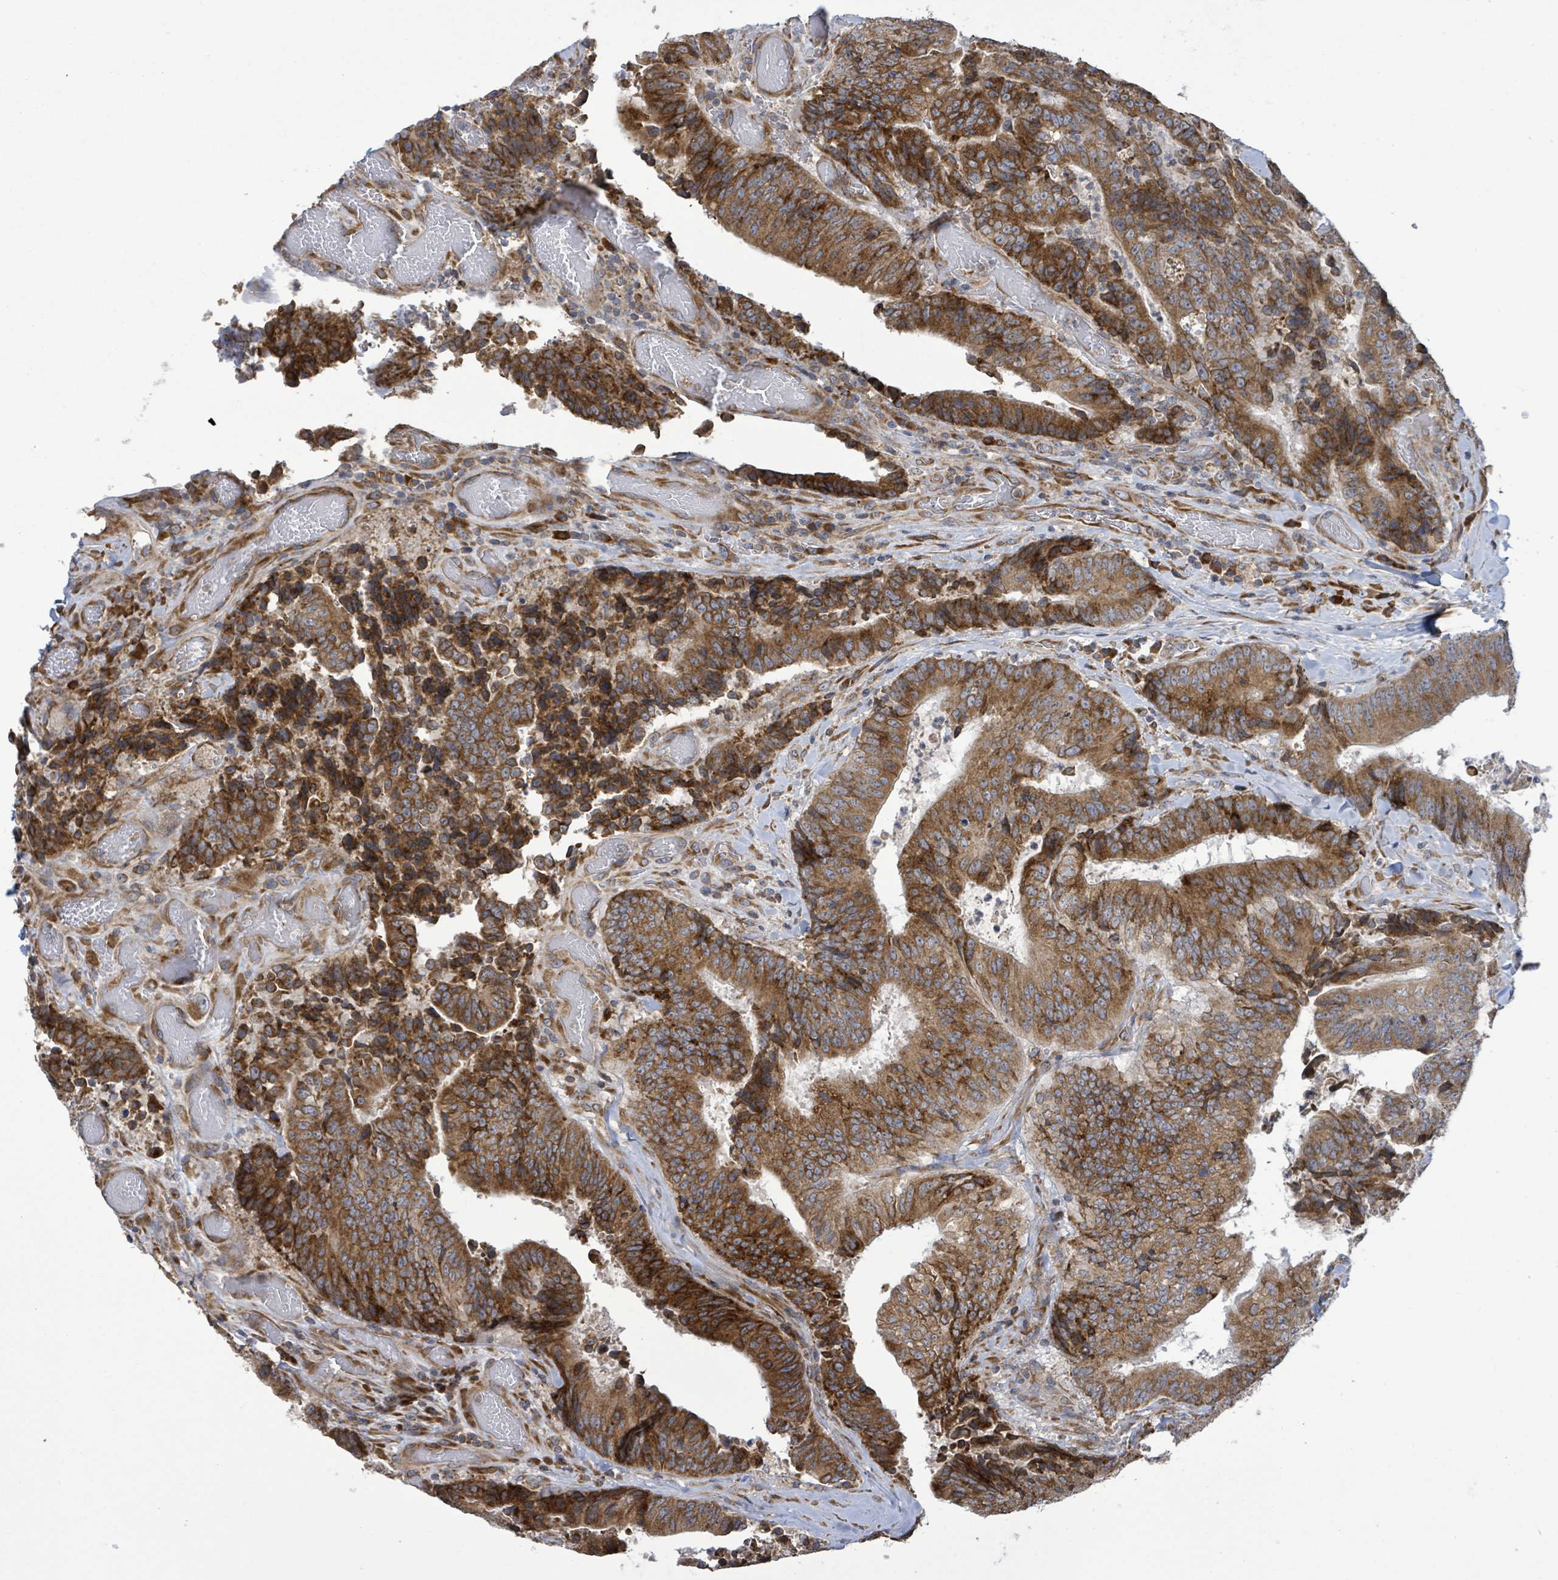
{"staining": {"intensity": "moderate", "quantity": ">75%", "location": "cytoplasmic/membranous"}, "tissue": "colorectal cancer", "cell_type": "Tumor cells", "image_type": "cancer", "snomed": [{"axis": "morphology", "description": "Adenocarcinoma, NOS"}, {"axis": "topography", "description": "Rectum"}], "caption": "Moderate cytoplasmic/membranous protein expression is identified in about >75% of tumor cells in colorectal cancer (adenocarcinoma). (Brightfield microscopy of DAB IHC at high magnification).", "gene": "NOMO1", "patient": {"sex": "male", "age": 72}}